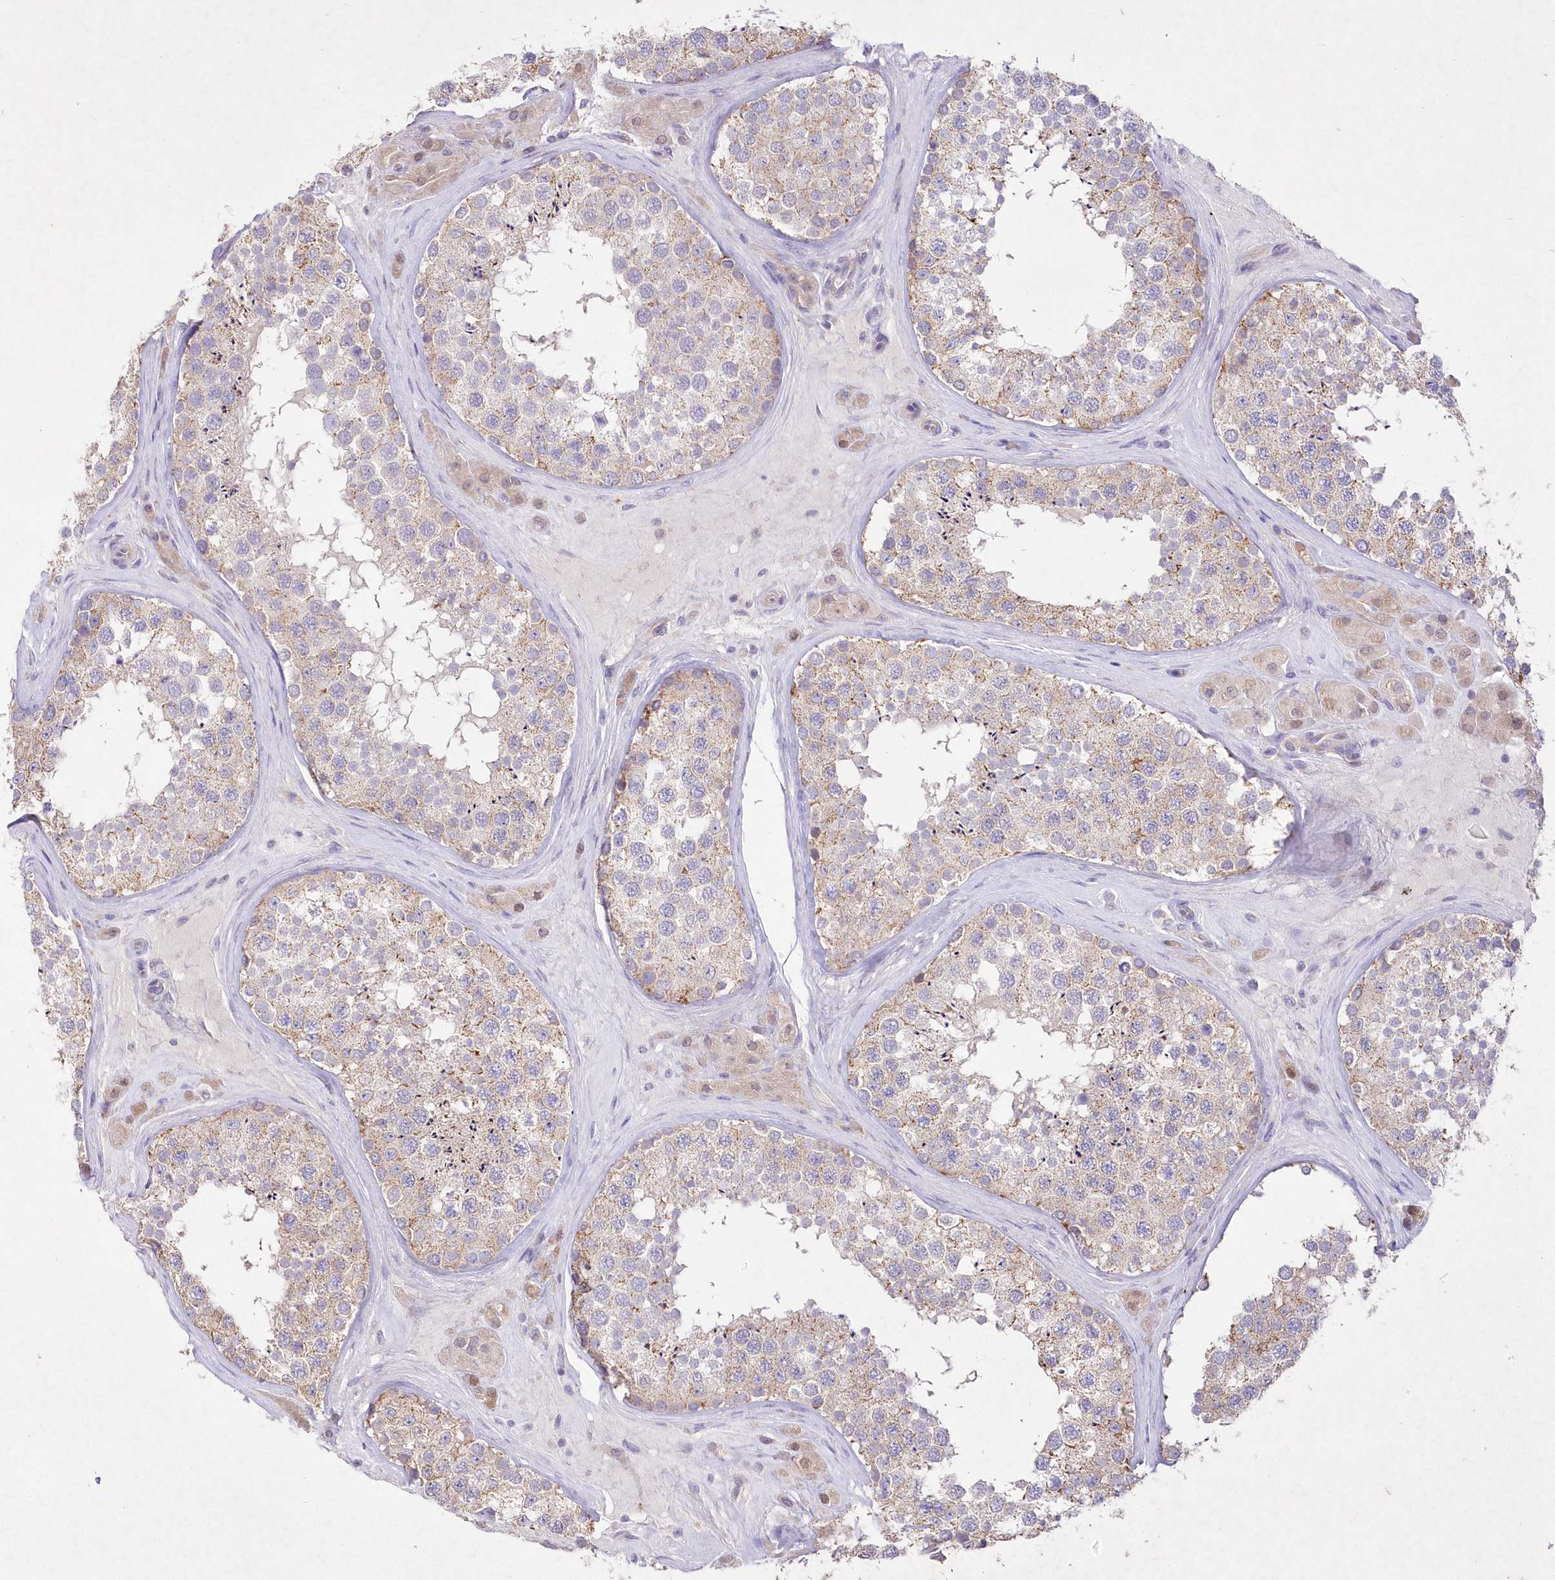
{"staining": {"intensity": "weak", "quantity": "25%-75%", "location": "cytoplasmic/membranous"}, "tissue": "testis", "cell_type": "Cells in seminiferous ducts", "image_type": "normal", "snomed": [{"axis": "morphology", "description": "Normal tissue, NOS"}, {"axis": "topography", "description": "Testis"}], "caption": "A low amount of weak cytoplasmic/membranous expression is present in about 25%-75% of cells in seminiferous ducts in normal testis. The staining was performed using DAB (3,3'-diaminobenzidine), with brown indicating positive protein expression. Nuclei are stained blue with hematoxylin.", "gene": "ITSN2", "patient": {"sex": "male", "age": 46}}